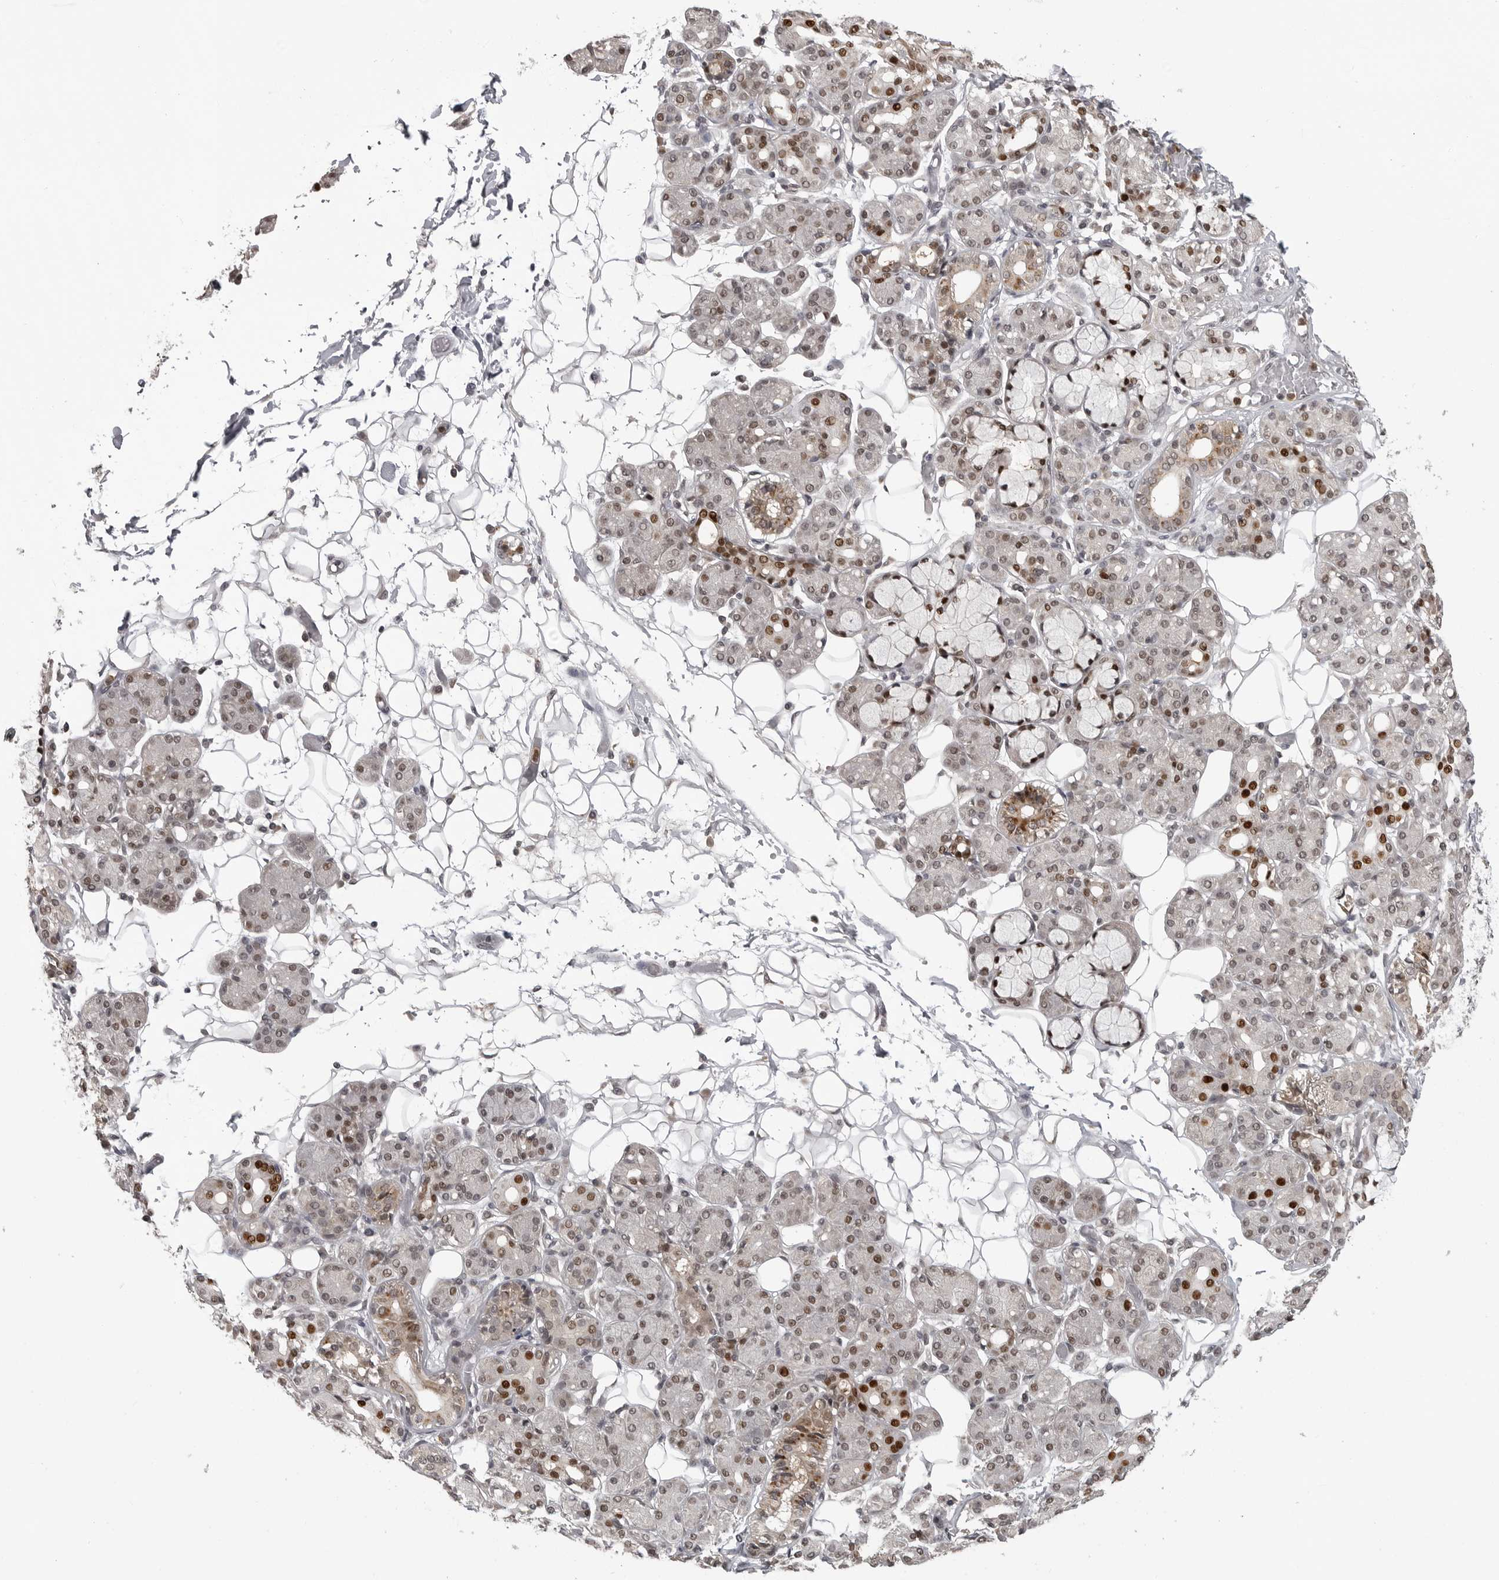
{"staining": {"intensity": "strong", "quantity": "<25%", "location": "cytoplasmic/membranous,nuclear"}, "tissue": "salivary gland", "cell_type": "Glandular cells", "image_type": "normal", "snomed": [{"axis": "morphology", "description": "Normal tissue, NOS"}, {"axis": "topography", "description": "Salivary gland"}], "caption": "Immunohistochemistry (IHC) (DAB) staining of benign human salivary gland demonstrates strong cytoplasmic/membranous,nuclear protein expression in approximately <25% of glandular cells.", "gene": "PEG3", "patient": {"sex": "male", "age": 63}}